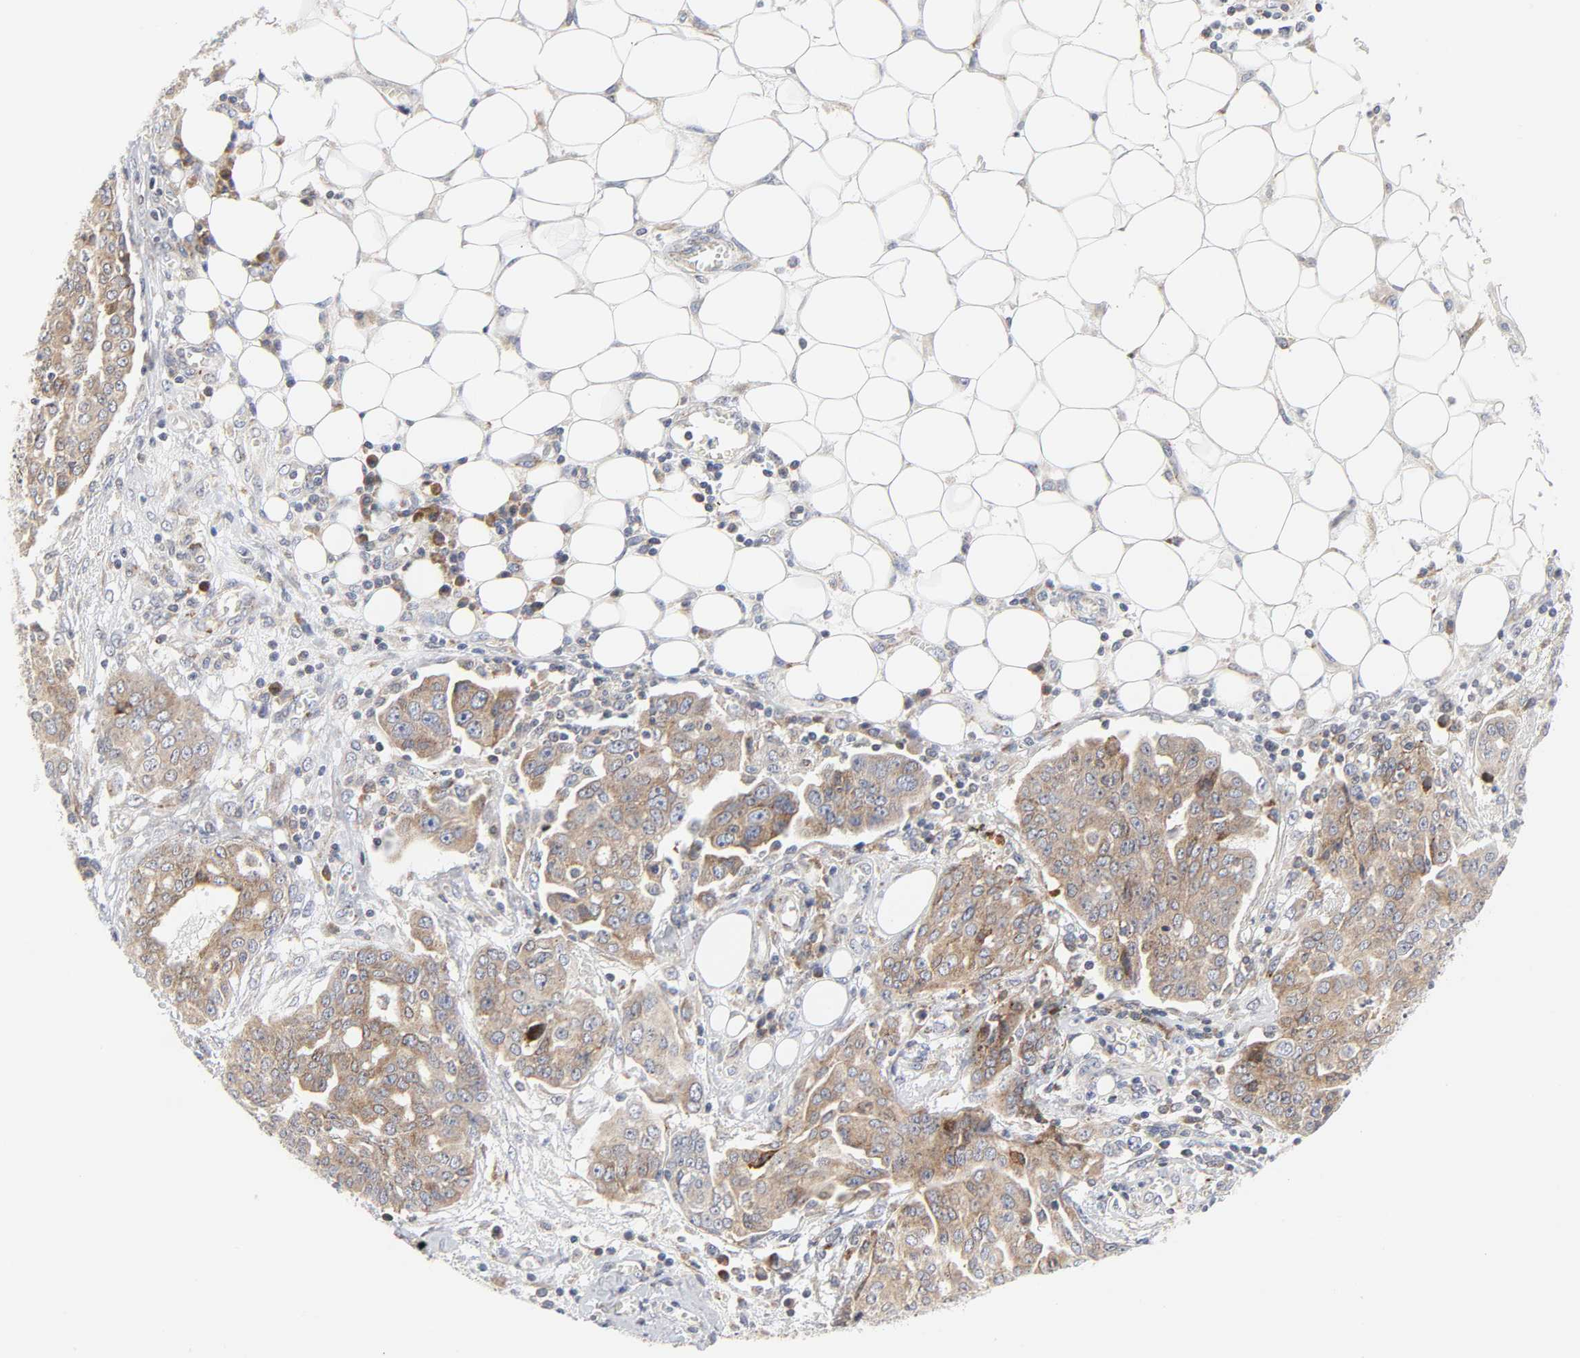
{"staining": {"intensity": "moderate", "quantity": ">75%", "location": "cytoplasmic/membranous"}, "tissue": "ovarian cancer", "cell_type": "Tumor cells", "image_type": "cancer", "snomed": [{"axis": "morphology", "description": "Cystadenocarcinoma, serous, NOS"}, {"axis": "topography", "description": "Soft tissue"}, {"axis": "topography", "description": "Ovary"}], "caption": "There is medium levels of moderate cytoplasmic/membranous positivity in tumor cells of ovarian cancer (serous cystadenocarcinoma), as demonstrated by immunohistochemical staining (brown color).", "gene": "LRP6", "patient": {"sex": "female", "age": 57}}